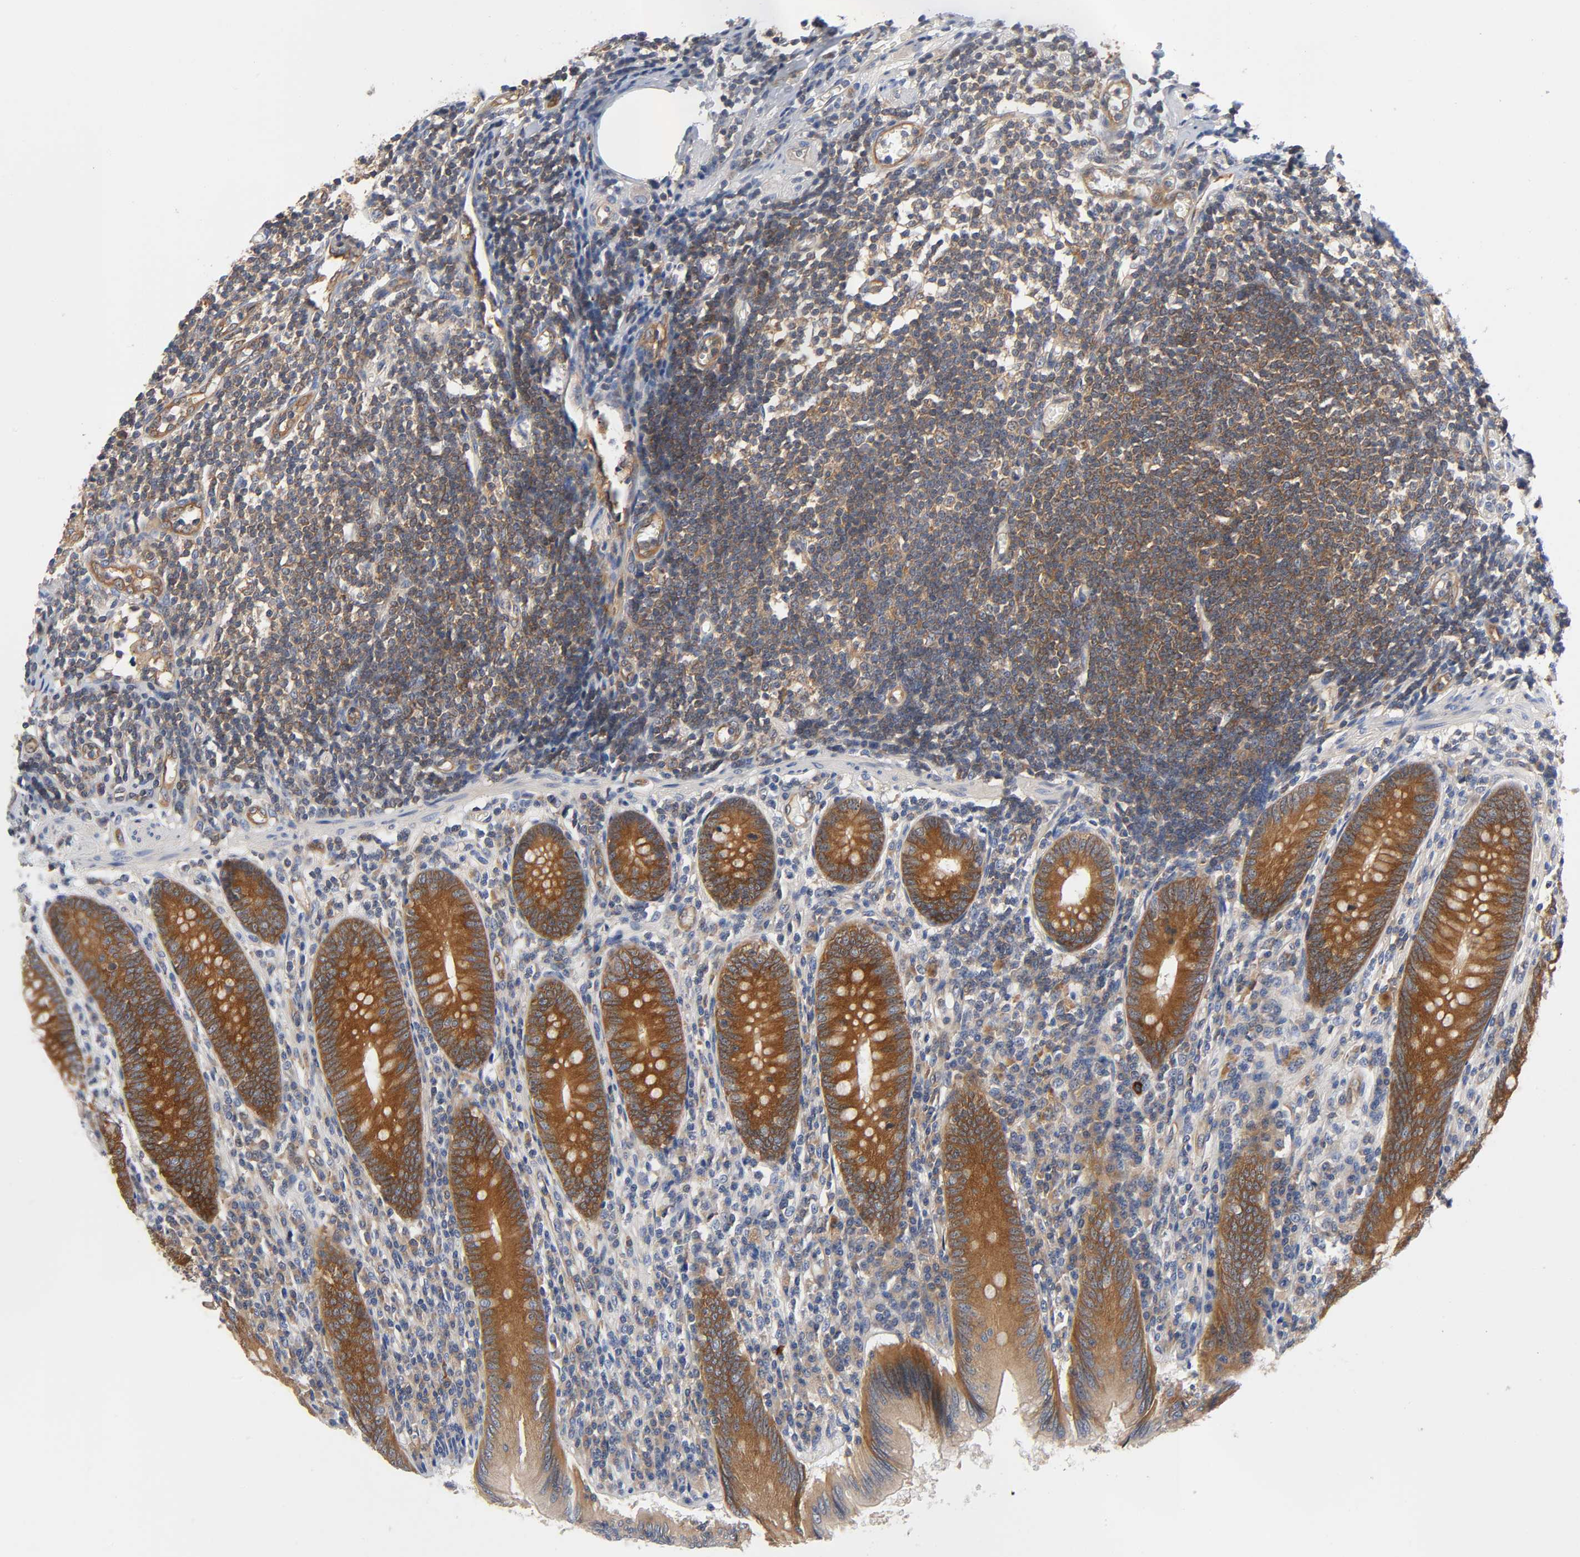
{"staining": {"intensity": "strong", "quantity": ">75%", "location": "cytoplasmic/membranous"}, "tissue": "appendix", "cell_type": "Glandular cells", "image_type": "normal", "snomed": [{"axis": "morphology", "description": "Normal tissue, NOS"}, {"axis": "morphology", "description": "Inflammation, NOS"}, {"axis": "topography", "description": "Appendix"}], "caption": "IHC image of unremarkable appendix: human appendix stained using IHC displays high levels of strong protein expression localized specifically in the cytoplasmic/membranous of glandular cells, appearing as a cytoplasmic/membranous brown color.", "gene": "PRKAB1", "patient": {"sex": "male", "age": 46}}